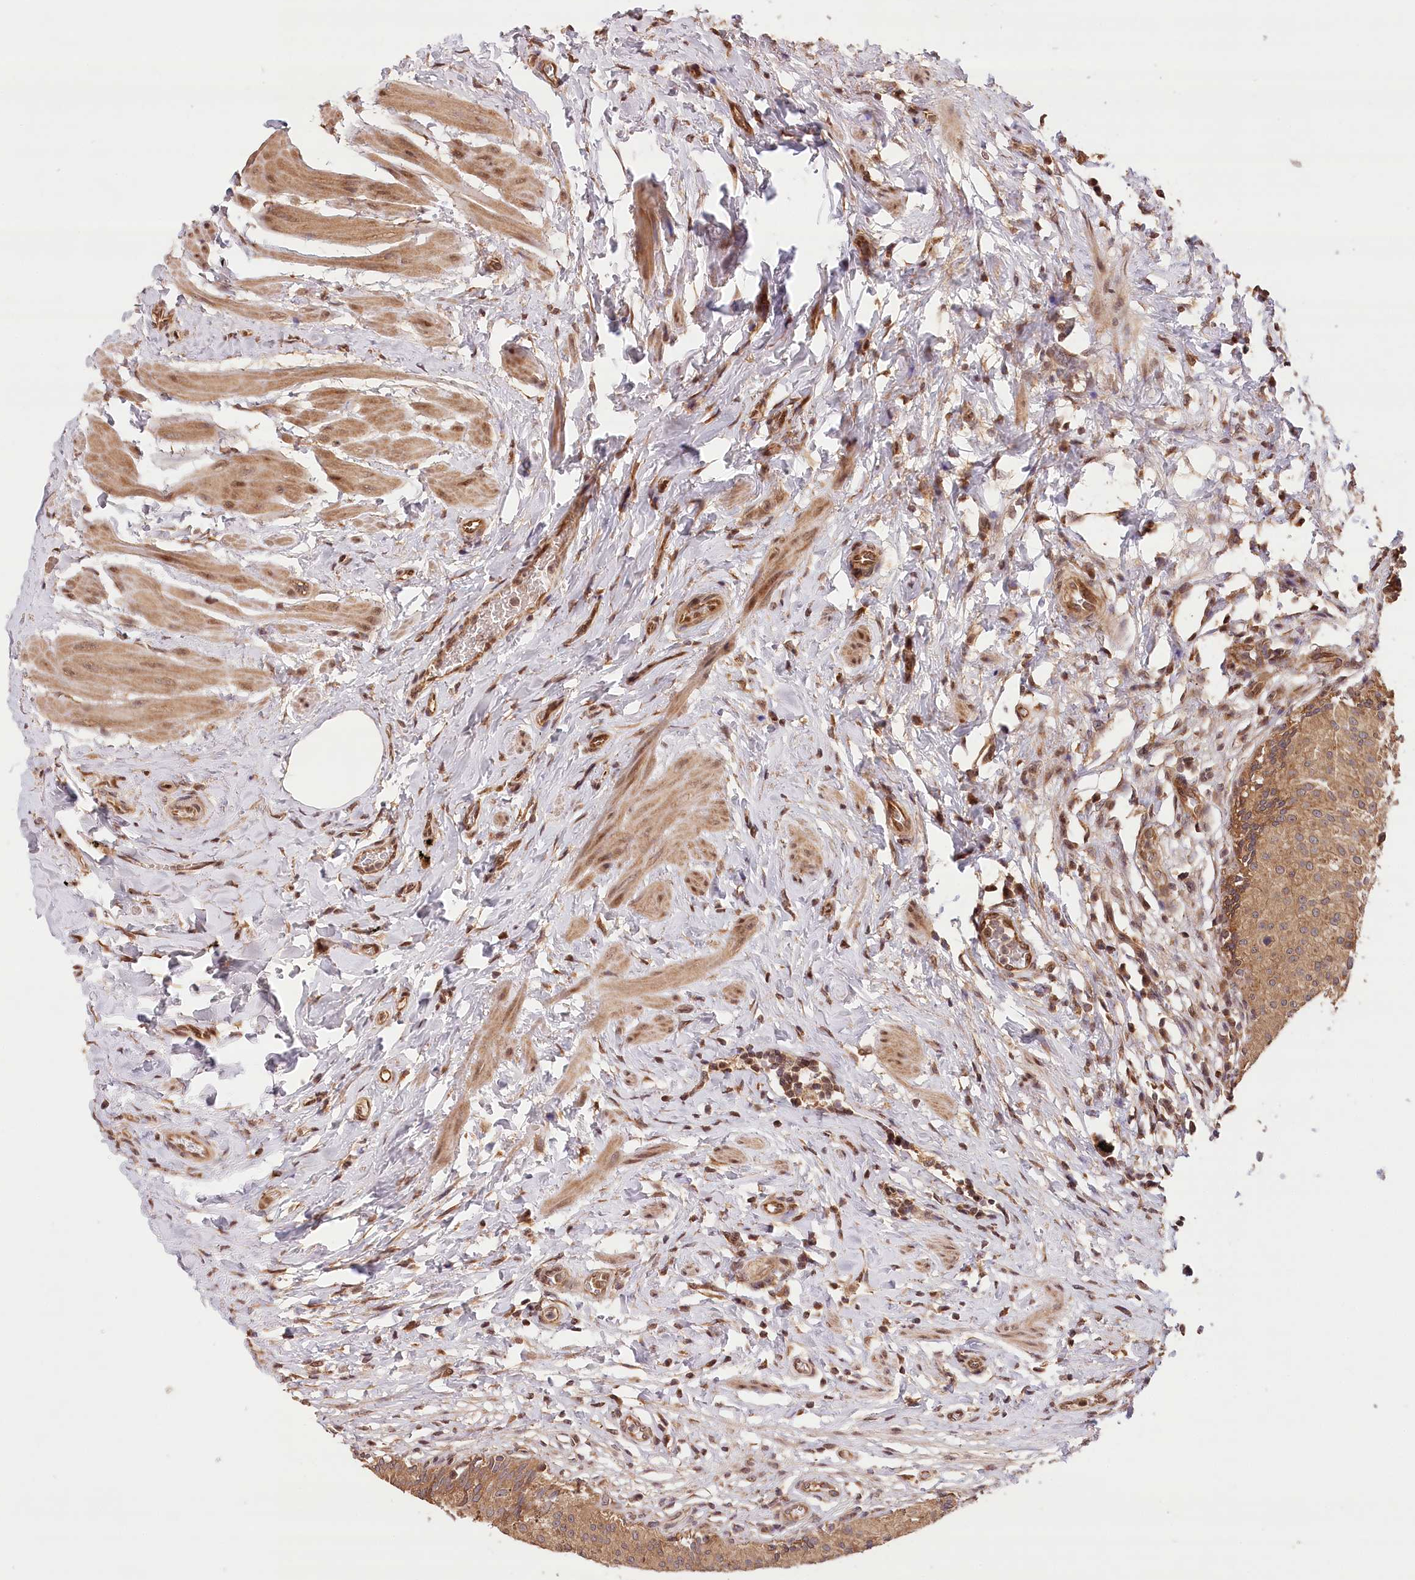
{"staining": {"intensity": "moderate", "quantity": ">75%", "location": "cytoplasmic/membranous"}, "tissue": "urothelial cancer", "cell_type": "Tumor cells", "image_type": "cancer", "snomed": [{"axis": "morphology", "description": "Normal tissue, NOS"}, {"axis": "morphology", "description": "Urothelial carcinoma, Low grade"}, {"axis": "topography", "description": "Smooth muscle"}, {"axis": "topography", "description": "Urinary bladder"}], "caption": "Immunohistochemistry (DAB) staining of urothelial carcinoma (low-grade) reveals moderate cytoplasmic/membranous protein positivity in about >75% of tumor cells.", "gene": "LSS", "patient": {"sex": "male", "age": 60}}